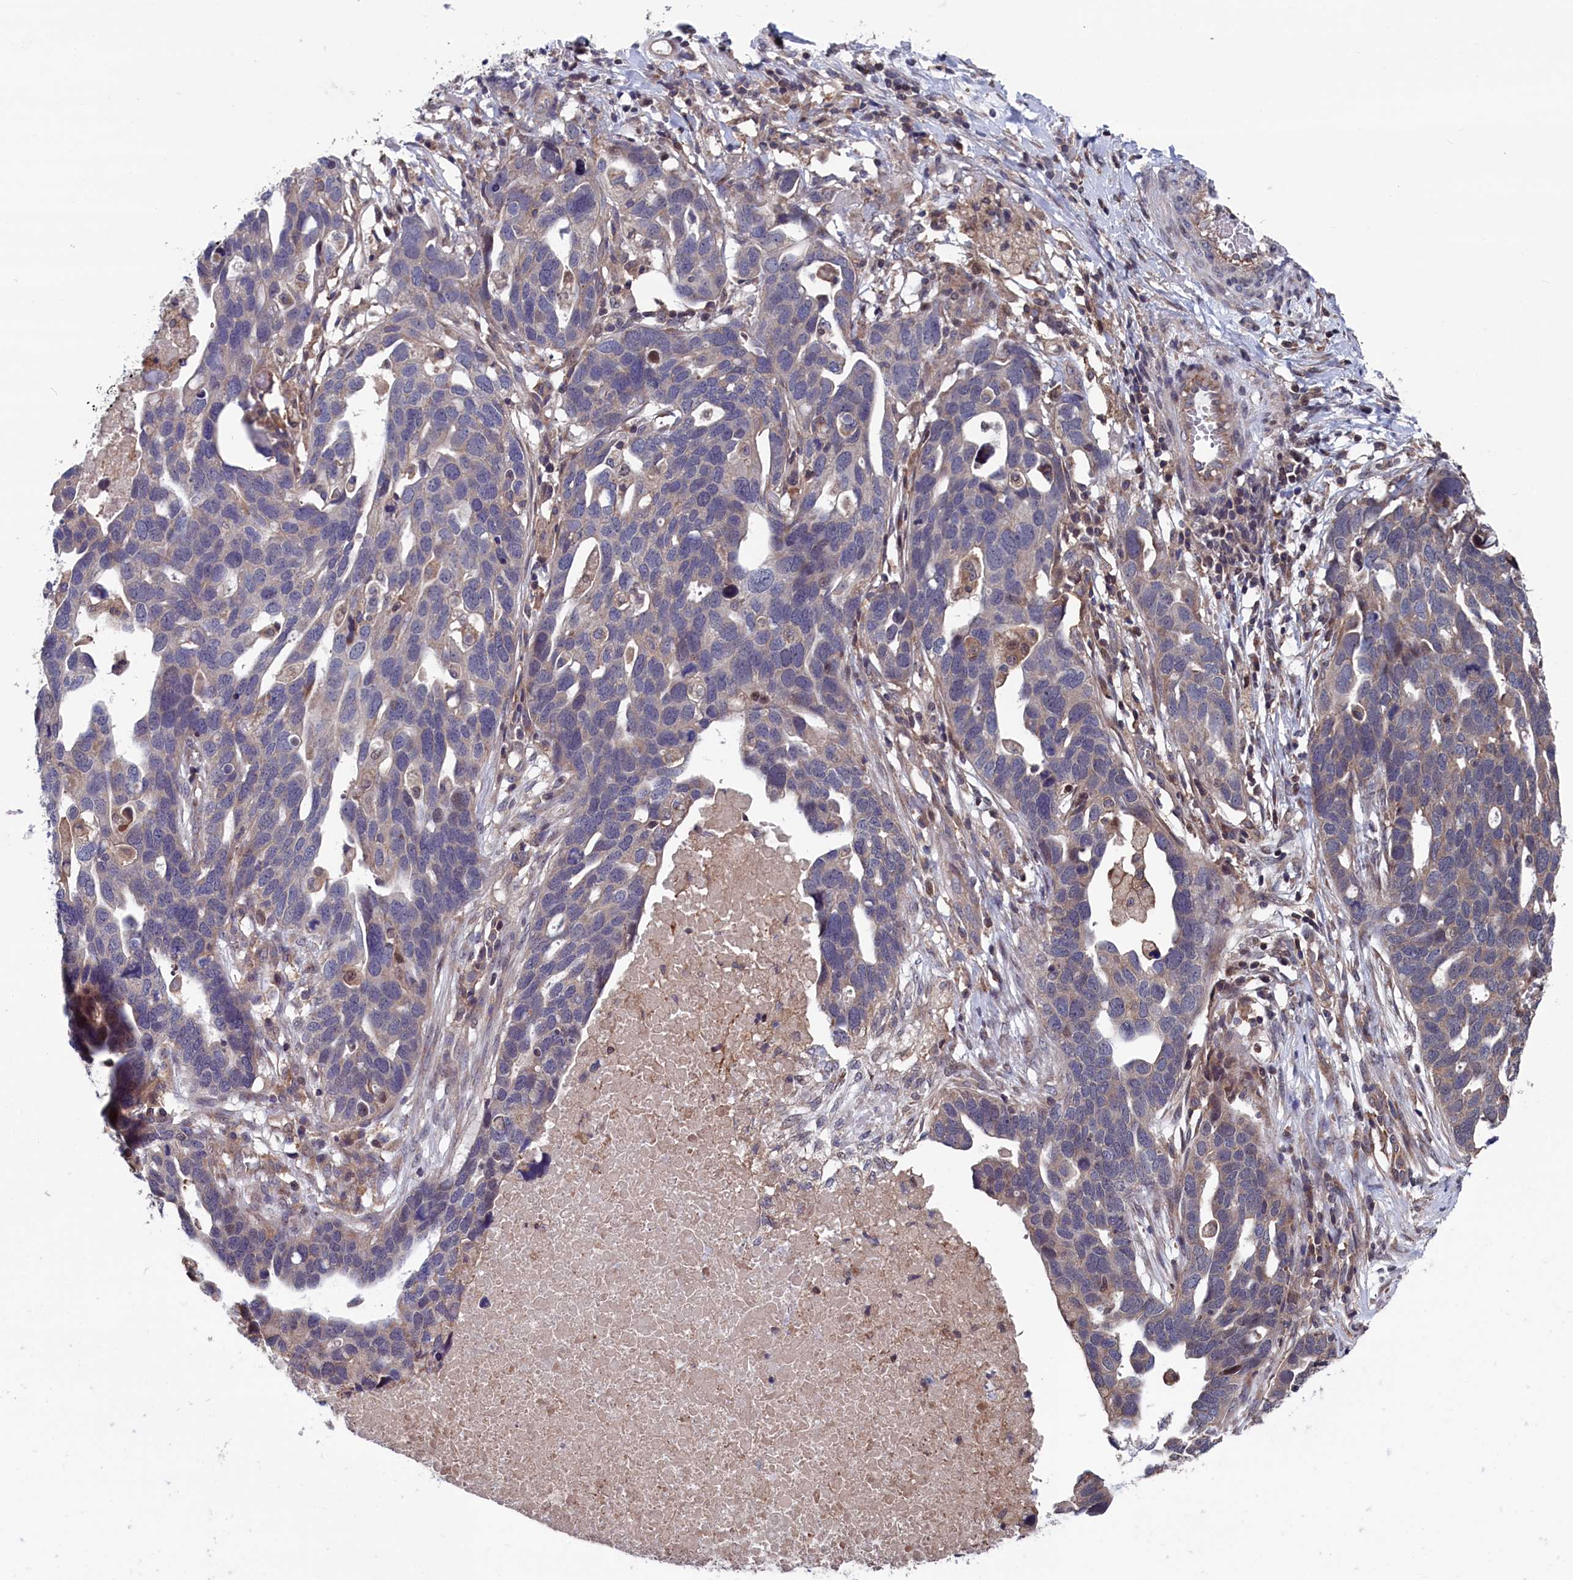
{"staining": {"intensity": "weak", "quantity": "<25%", "location": "cytoplasmic/membranous"}, "tissue": "ovarian cancer", "cell_type": "Tumor cells", "image_type": "cancer", "snomed": [{"axis": "morphology", "description": "Cystadenocarcinoma, serous, NOS"}, {"axis": "topography", "description": "Ovary"}], "caption": "Ovarian cancer (serous cystadenocarcinoma) stained for a protein using IHC reveals no positivity tumor cells.", "gene": "SPATA13", "patient": {"sex": "female", "age": 54}}